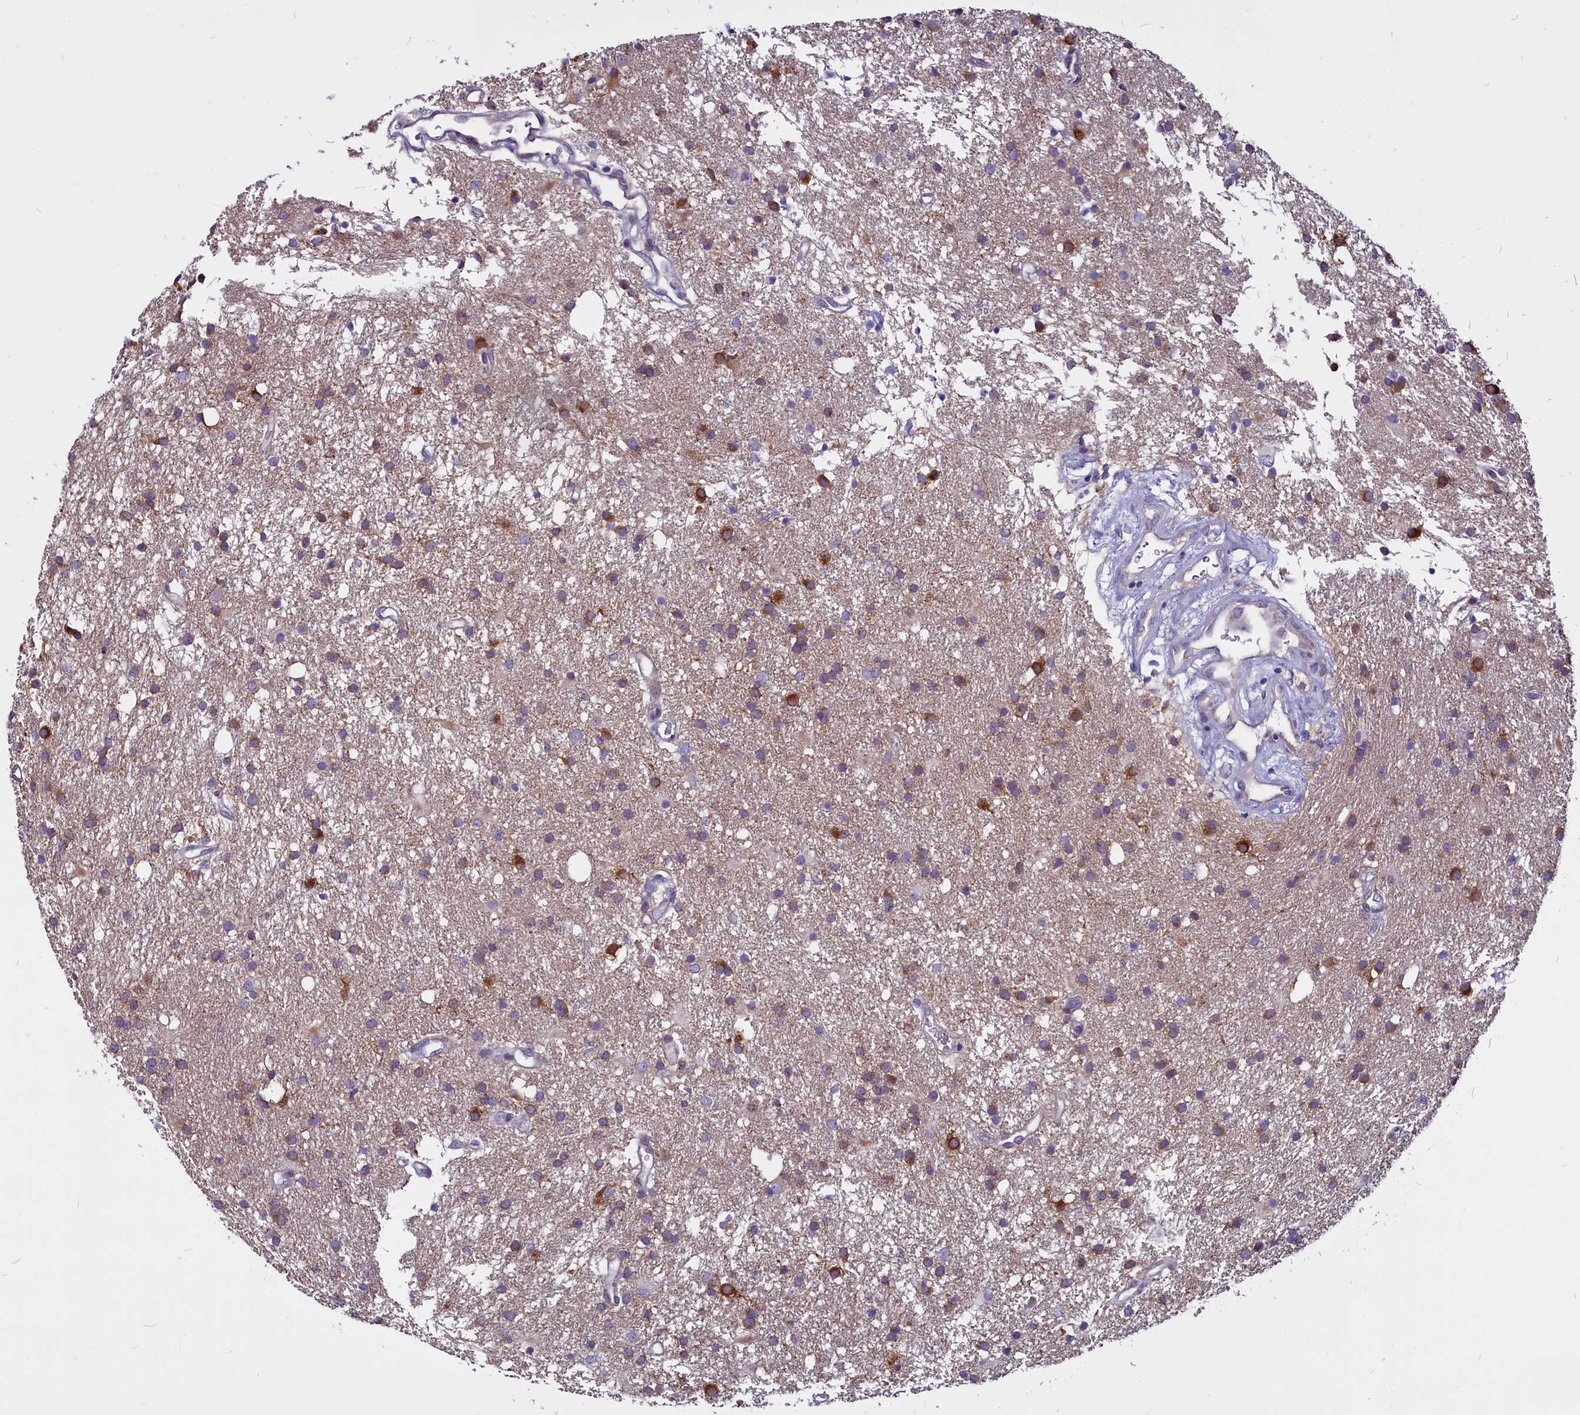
{"staining": {"intensity": "moderate", "quantity": "<25%", "location": "cytoplasmic/membranous"}, "tissue": "glioma", "cell_type": "Tumor cells", "image_type": "cancer", "snomed": [{"axis": "morphology", "description": "Glioma, malignant, High grade"}, {"axis": "topography", "description": "Brain"}], "caption": "Moderate cytoplasmic/membranous staining for a protein is seen in approximately <25% of tumor cells of malignant high-grade glioma using immunohistochemistry.", "gene": "CEP170", "patient": {"sex": "male", "age": 77}}